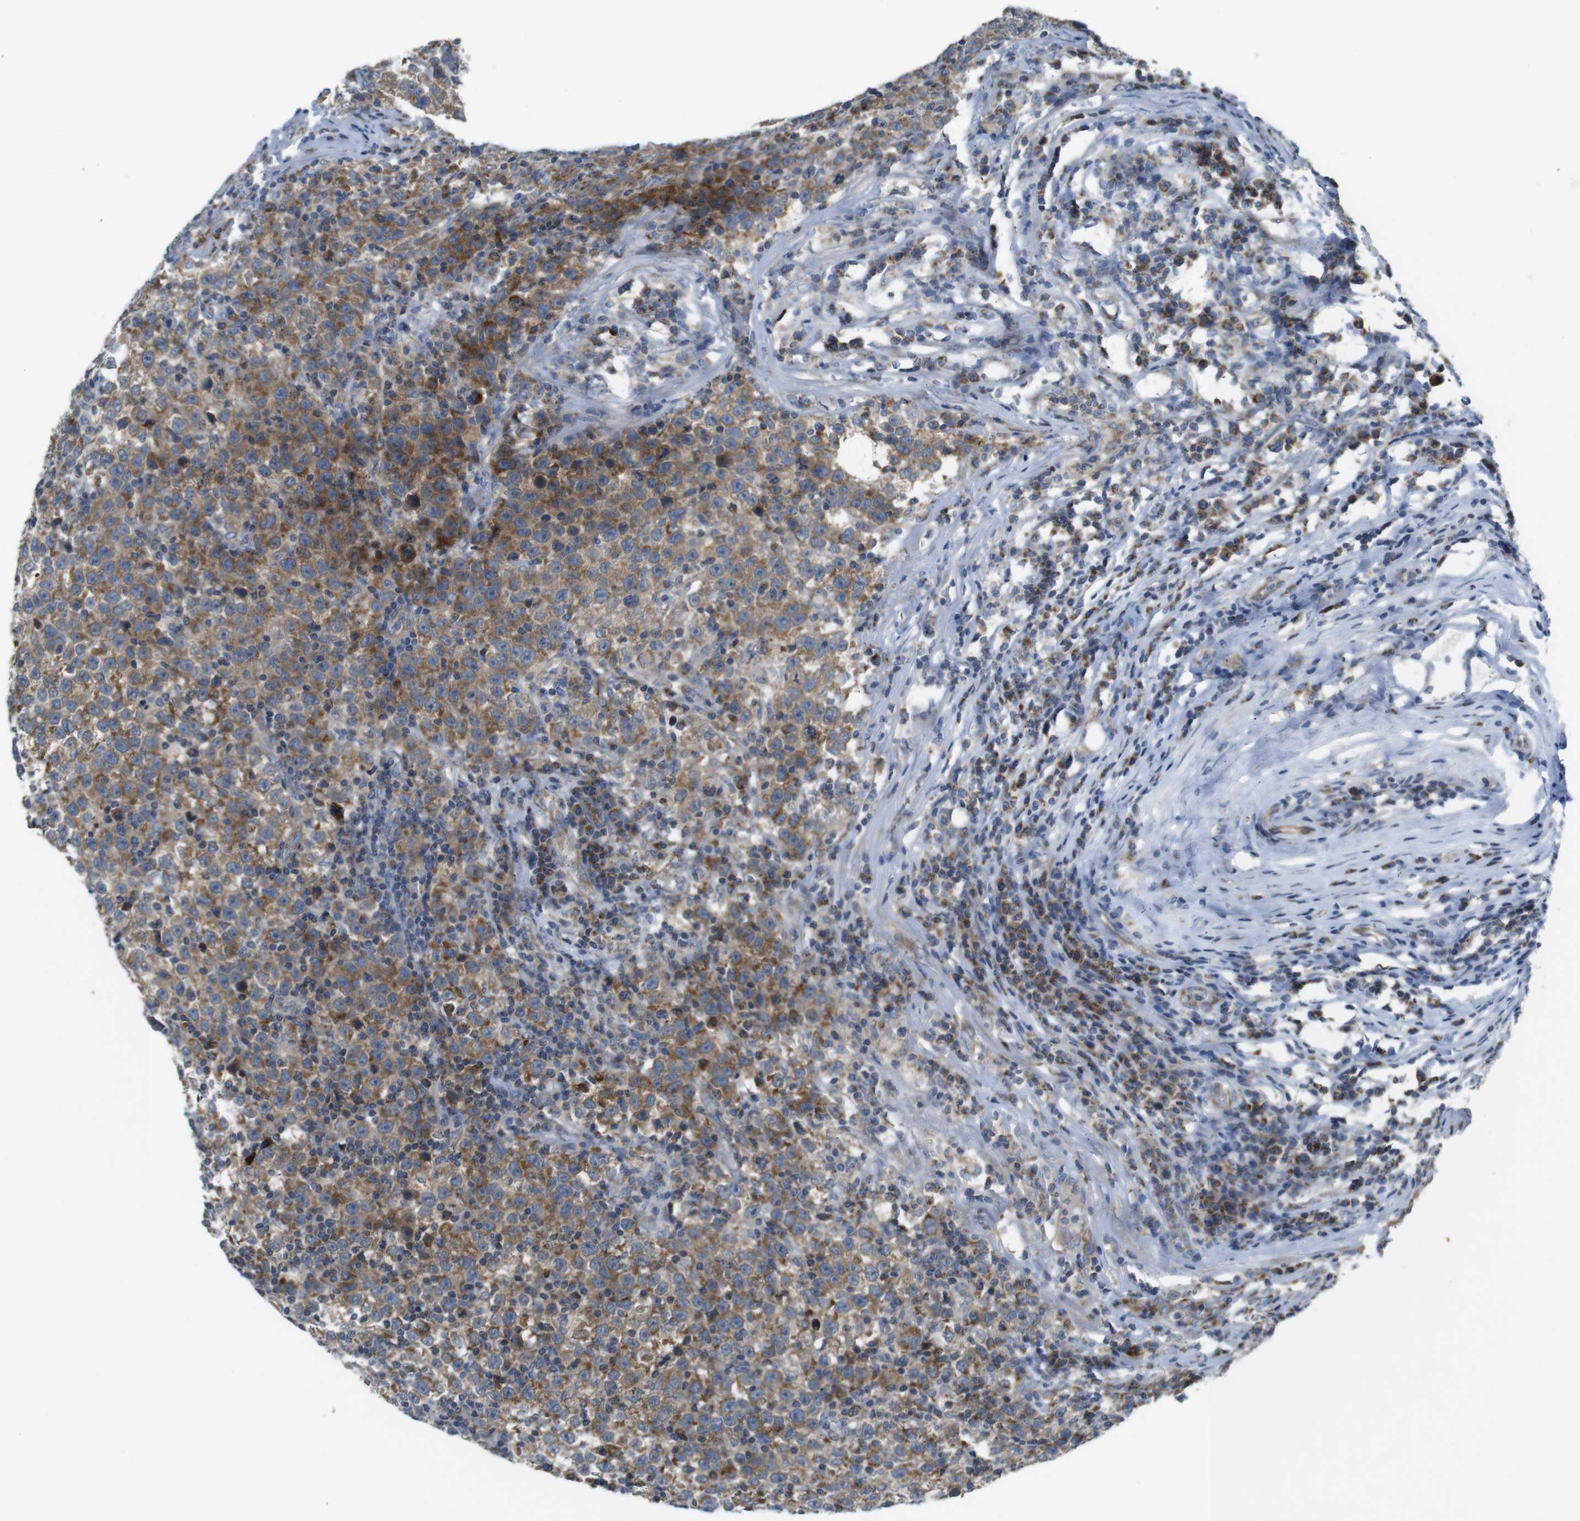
{"staining": {"intensity": "moderate", "quantity": "25%-75%", "location": "cytoplasmic/membranous"}, "tissue": "testis cancer", "cell_type": "Tumor cells", "image_type": "cancer", "snomed": [{"axis": "morphology", "description": "Seminoma, NOS"}, {"axis": "topography", "description": "Testis"}], "caption": "A brown stain highlights moderate cytoplasmic/membranous expression of a protein in human testis cancer (seminoma) tumor cells.", "gene": "MARCHF1", "patient": {"sex": "male", "age": 43}}